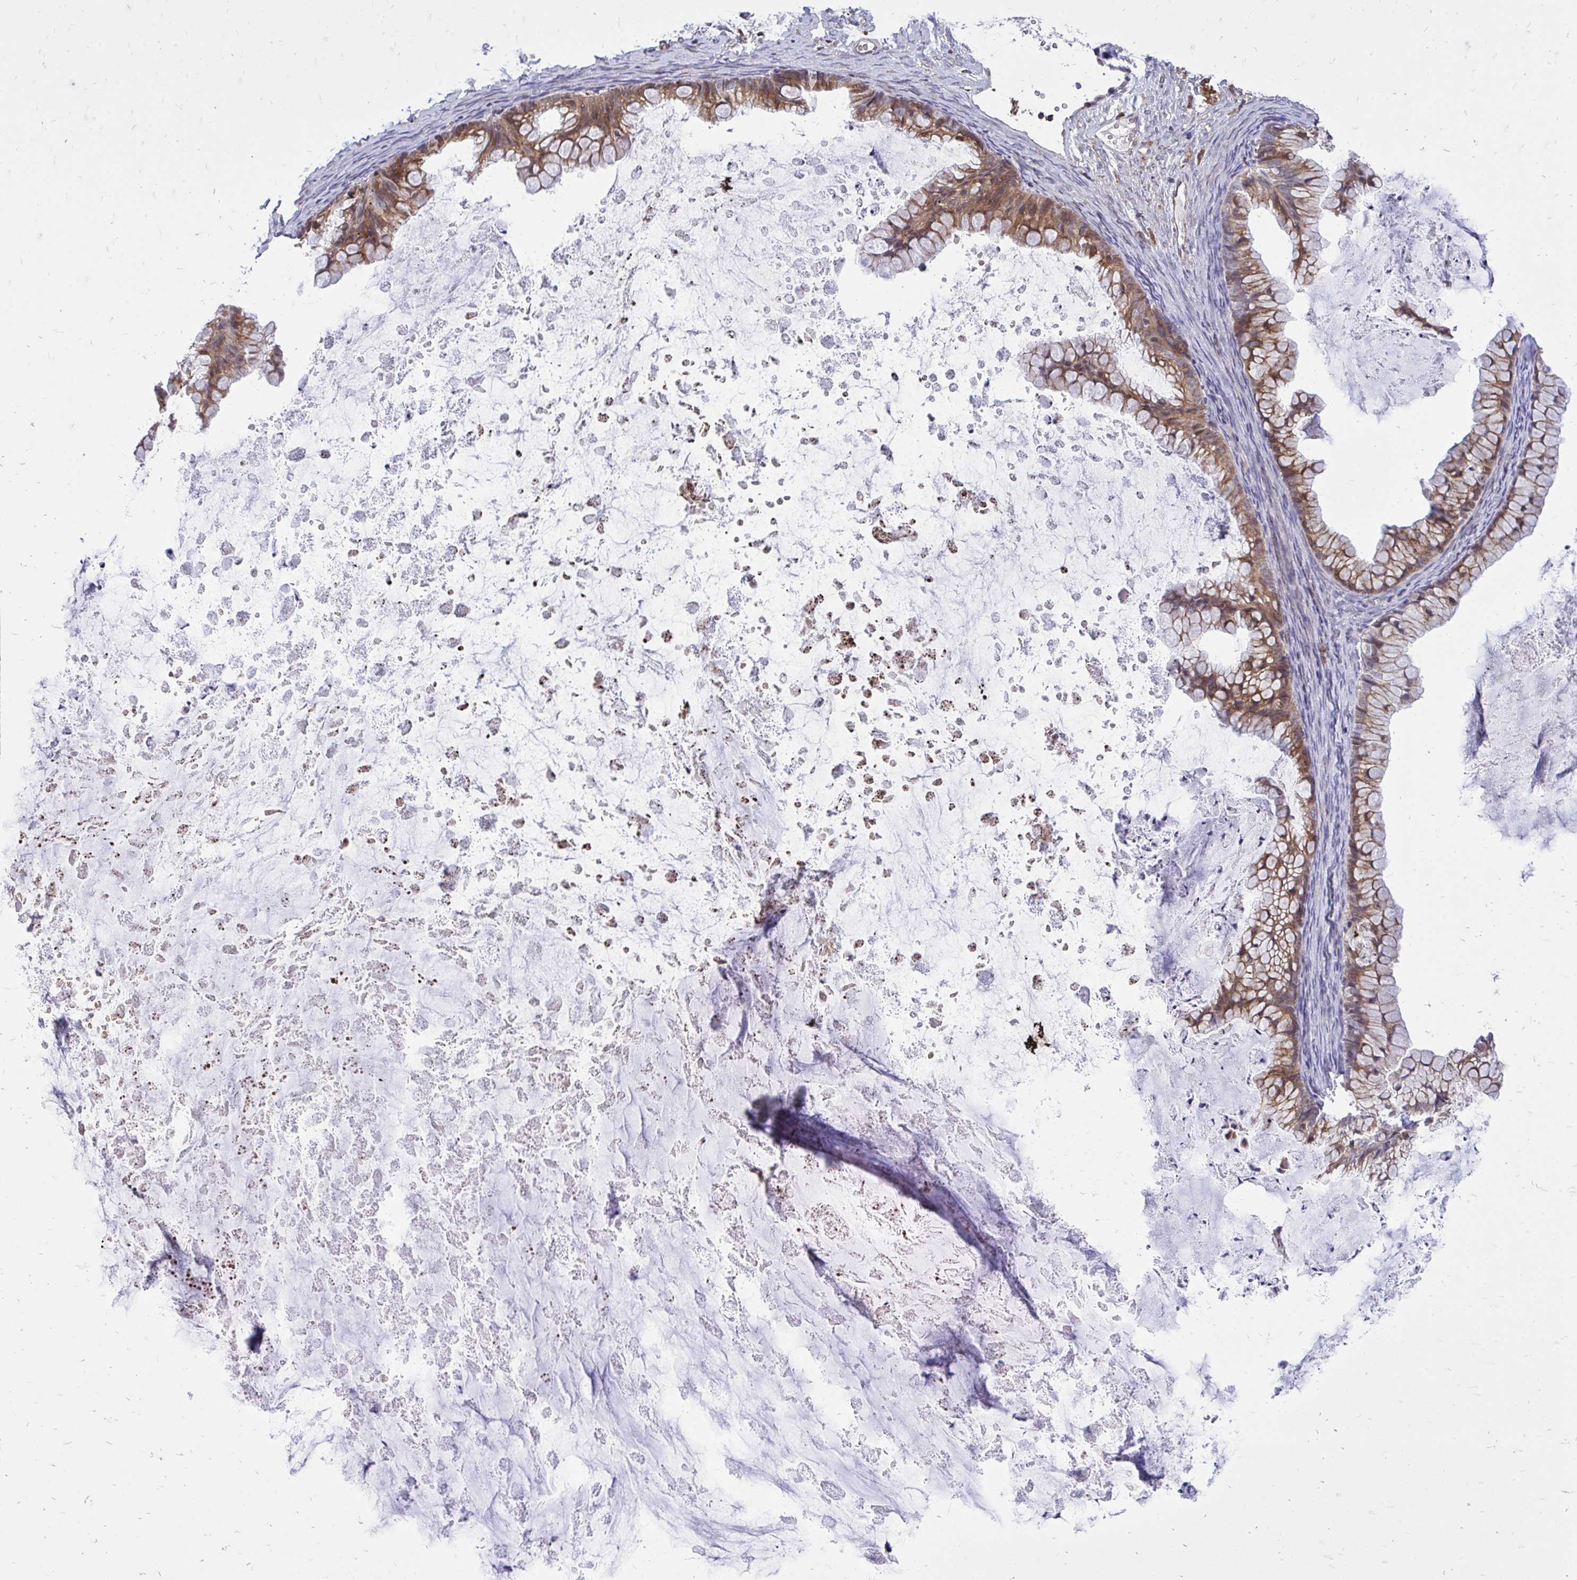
{"staining": {"intensity": "moderate", "quantity": ">75%", "location": "cytoplasmic/membranous"}, "tissue": "ovarian cancer", "cell_type": "Tumor cells", "image_type": "cancer", "snomed": [{"axis": "morphology", "description": "Cystadenocarcinoma, mucinous, NOS"}, {"axis": "topography", "description": "Ovary"}], "caption": "Immunohistochemistry (IHC) of ovarian mucinous cystadenocarcinoma demonstrates medium levels of moderate cytoplasmic/membranous expression in about >75% of tumor cells. Nuclei are stained in blue.", "gene": "METTL9", "patient": {"sex": "female", "age": 35}}